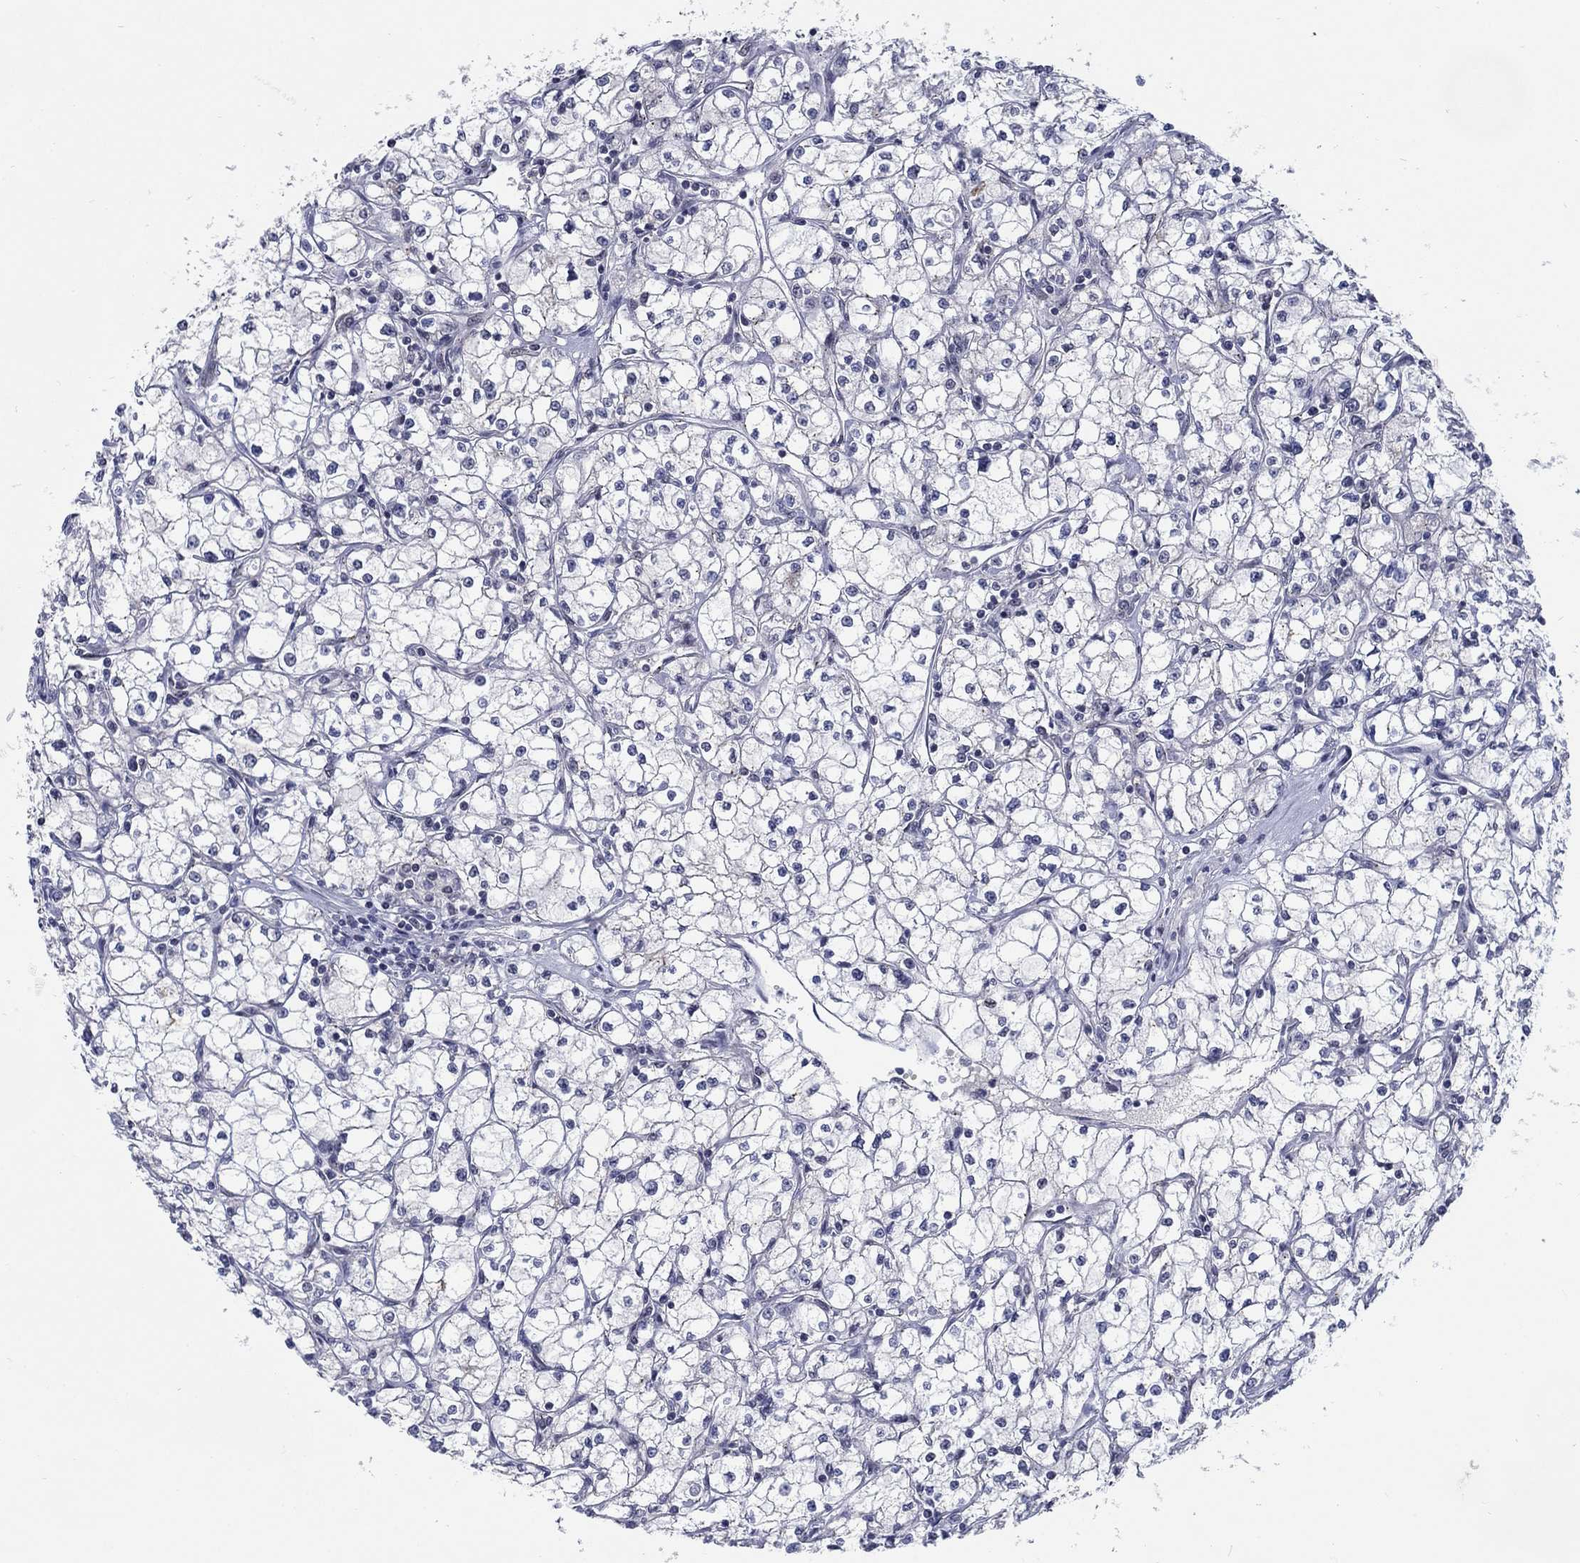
{"staining": {"intensity": "negative", "quantity": "none", "location": "none"}, "tissue": "renal cancer", "cell_type": "Tumor cells", "image_type": "cancer", "snomed": [{"axis": "morphology", "description": "Adenocarcinoma, NOS"}, {"axis": "topography", "description": "Kidney"}], "caption": "There is no significant positivity in tumor cells of adenocarcinoma (renal).", "gene": "SH3RF1", "patient": {"sex": "male", "age": 67}}